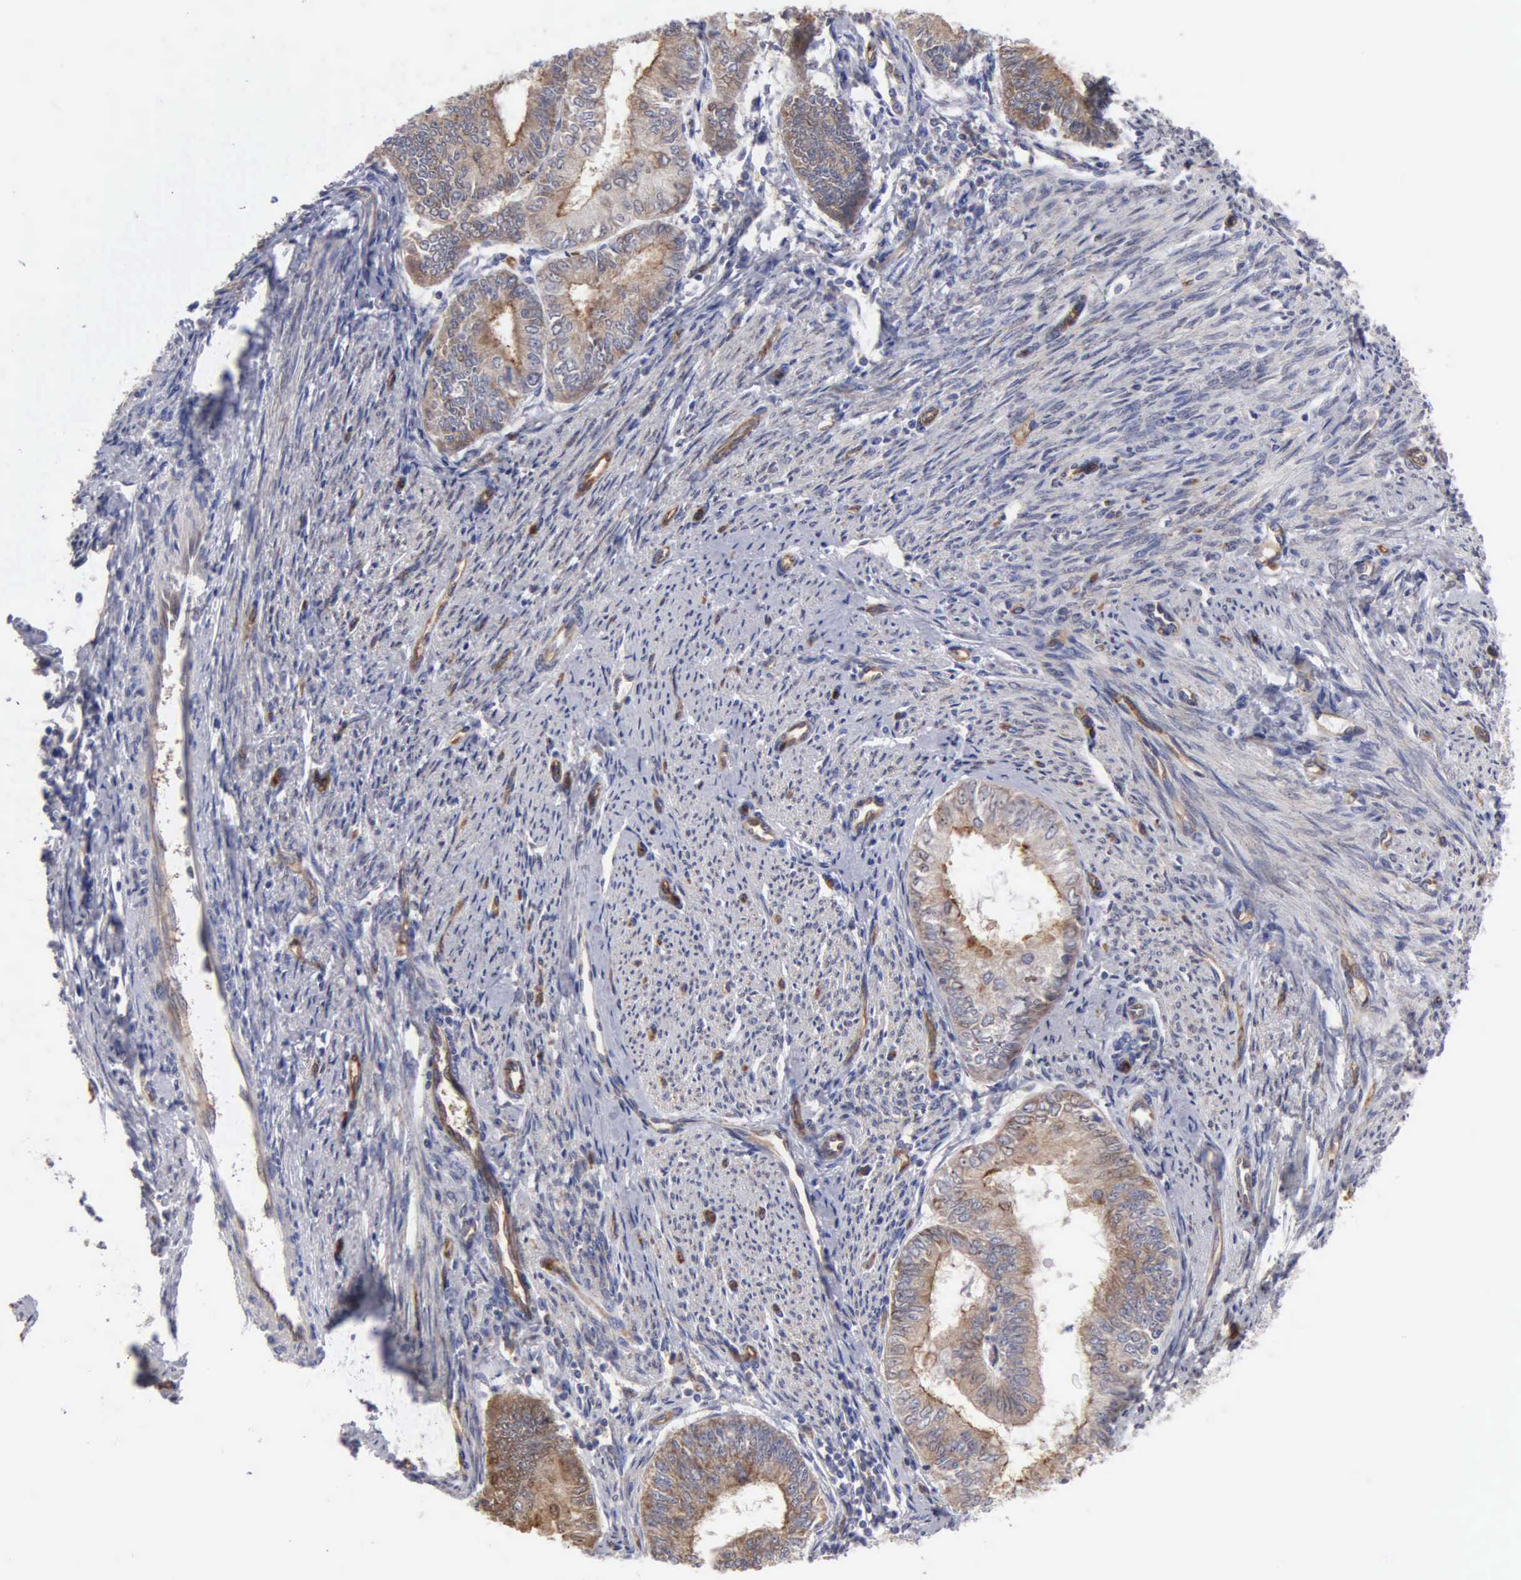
{"staining": {"intensity": "moderate", "quantity": ">75%", "location": "cytoplasmic/membranous"}, "tissue": "endometrial cancer", "cell_type": "Tumor cells", "image_type": "cancer", "snomed": [{"axis": "morphology", "description": "Adenocarcinoma, NOS"}, {"axis": "topography", "description": "Endometrium"}], "caption": "An image of human adenocarcinoma (endometrial) stained for a protein demonstrates moderate cytoplasmic/membranous brown staining in tumor cells.", "gene": "RDX", "patient": {"sex": "female", "age": 66}}